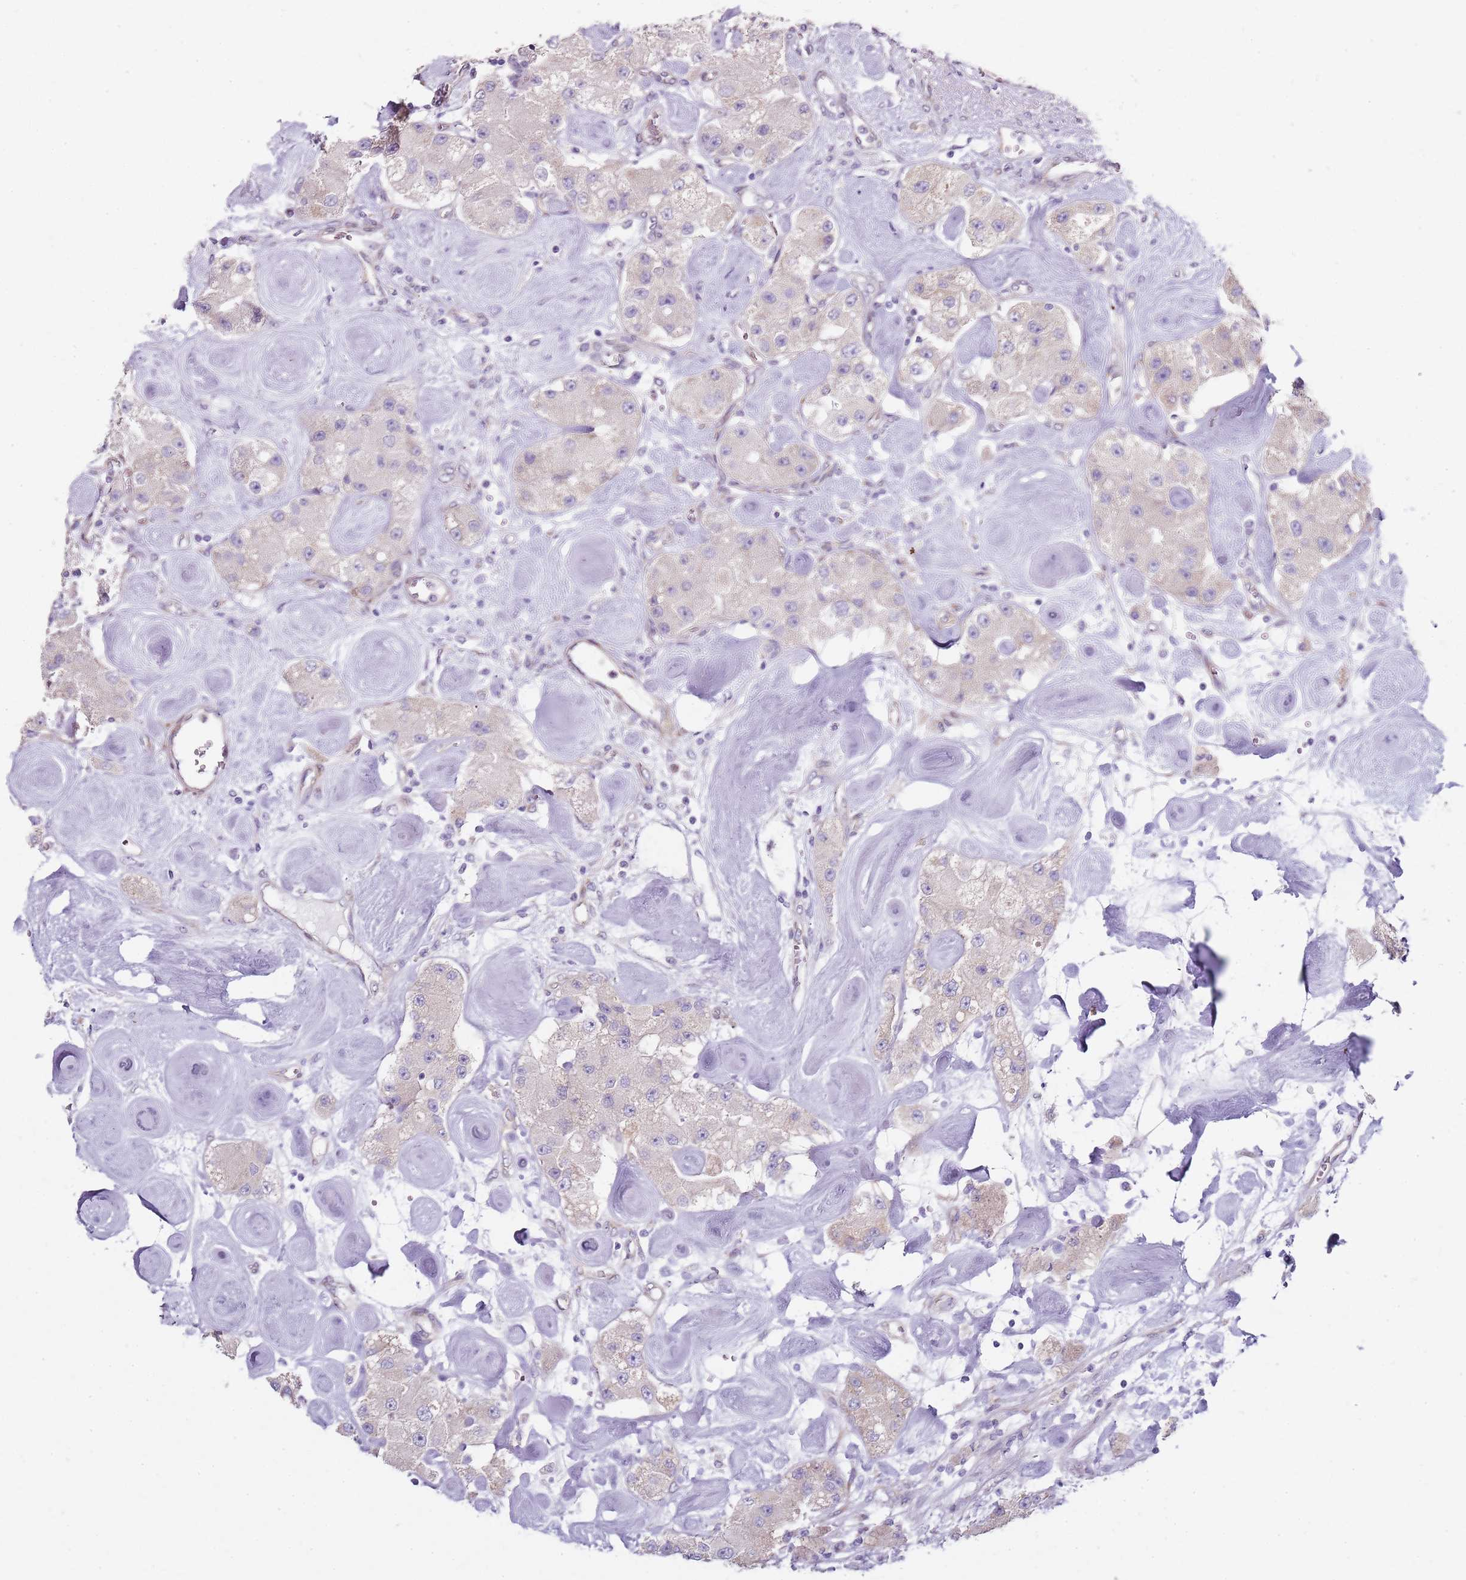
{"staining": {"intensity": "negative", "quantity": "none", "location": "none"}, "tissue": "carcinoid", "cell_type": "Tumor cells", "image_type": "cancer", "snomed": [{"axis": "morphology", "description": "Carcinoid, malignant, NOS"}, {"axis": "topography", "description": "Pancreas"}], "caption": "This is an IHC image of carcinoid. There is no expression in tumor cells.", "gene": "TBC1D9", "patient": {"sex": "male", "age": 41}}